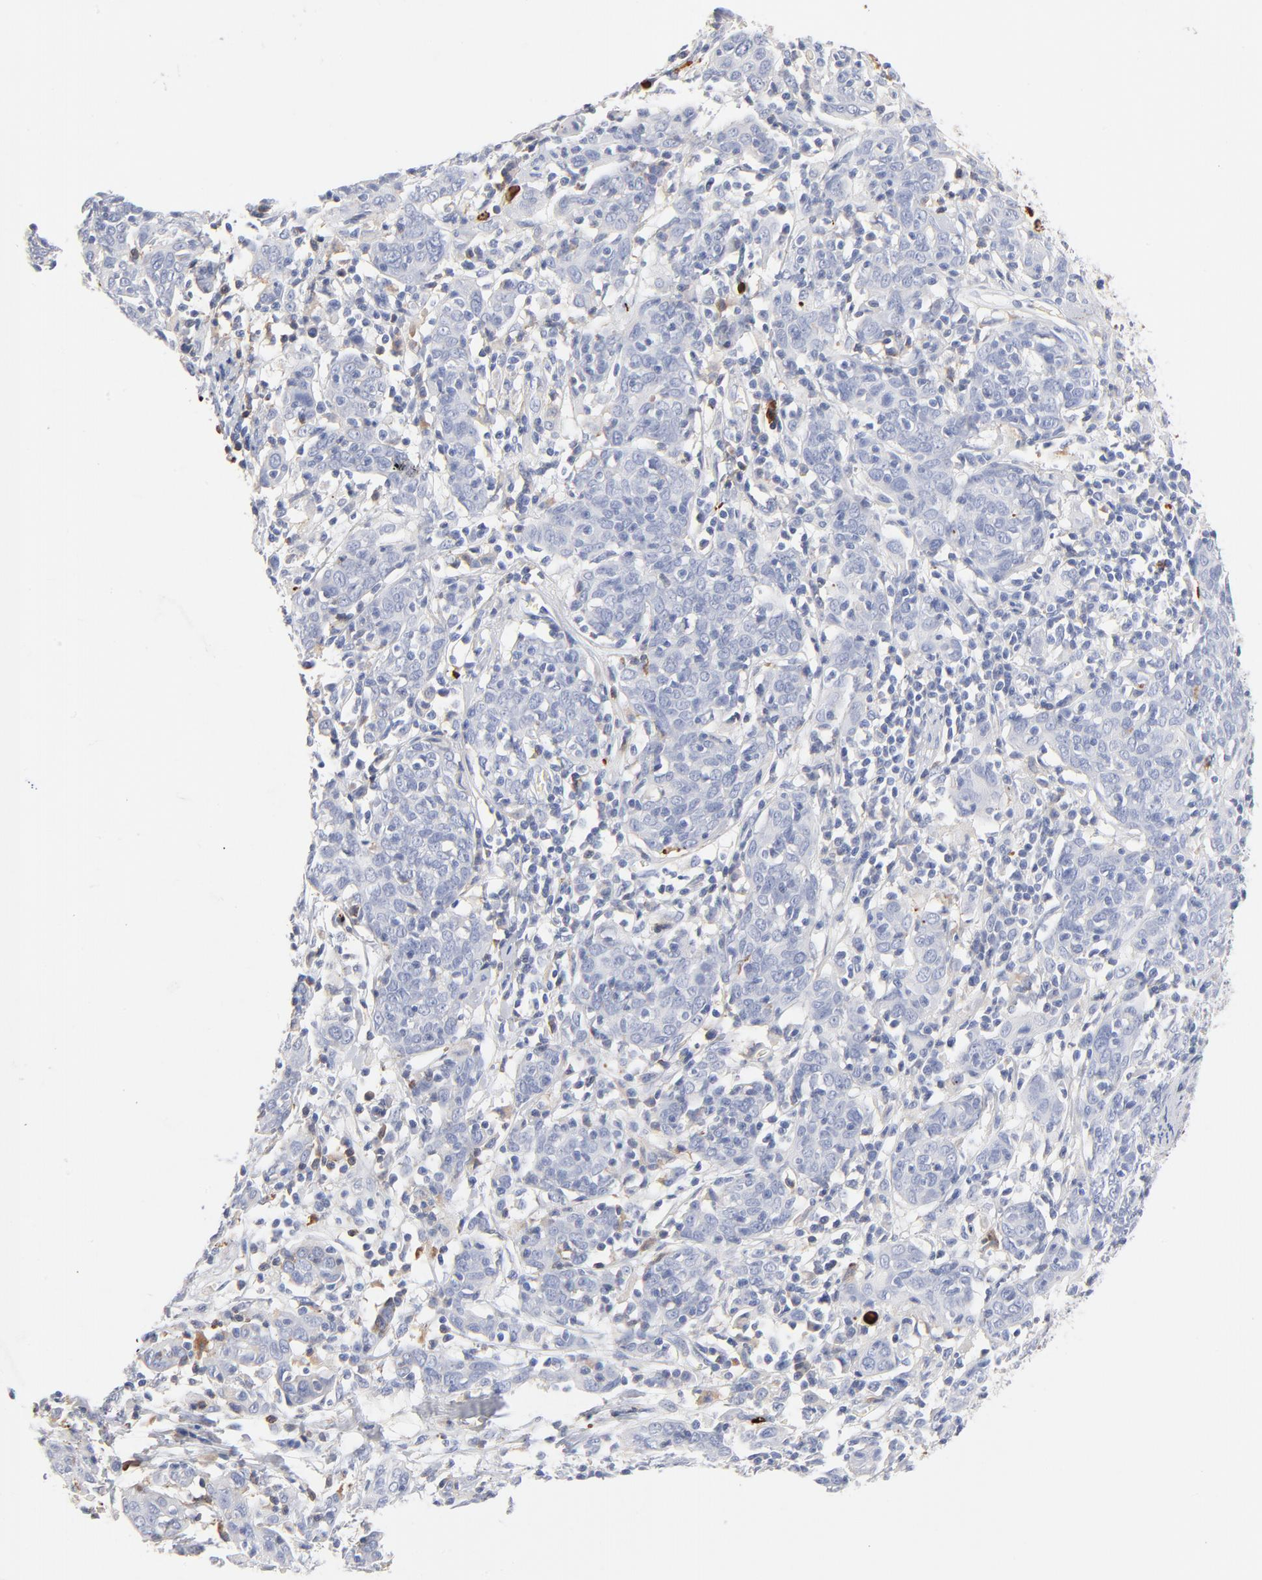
{"staining": {"intensity": "negative", "quantity": "none", "location": "none"}, "tissue": "cervical cancer", "cell_type": "Tumor cells", "image_type": "cancer", "snomed": [{"axis": "morphology", "description": "Normal tissue, NOS"}, {"axis": "morphology", "description": "Squamous cell carcinoma, NOS"}, {"axis": "topography", "description": "Cervix"}], "caption": "High power microscopy image of an immunohistochemistry photomicrograph of cervical cancer (squamous cell carcinoma), revealing no significant positivity in tumor cells.", "gene": "APOH", "patient": {"sex": "female", "age": 67}}